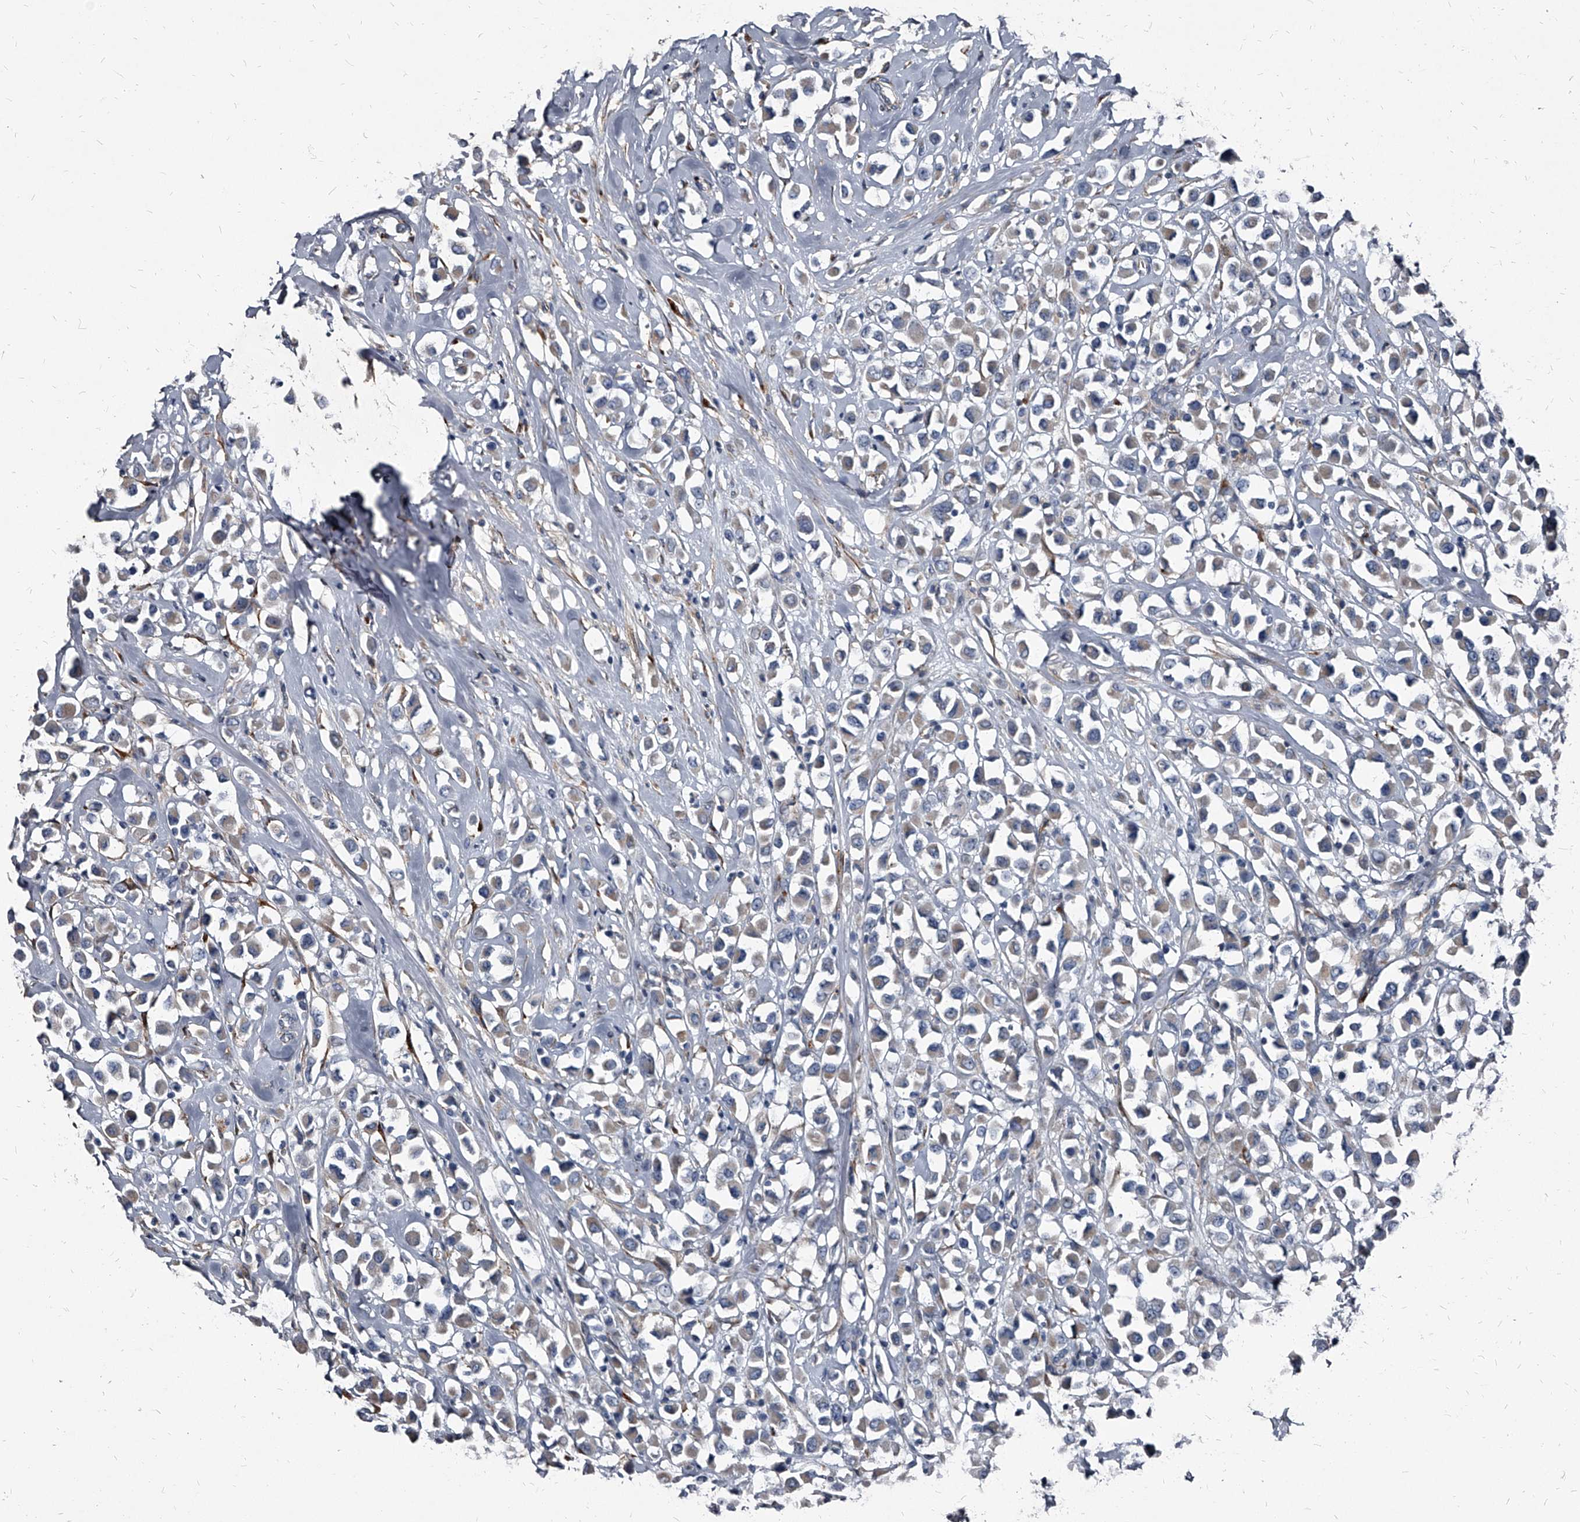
{"staining": {"intensity": "weak", "quantity": "<25%", "location": "cytoplasmic/membranous"}, "tissue": "breast cancer", "cell_type": "Tumor cells", "image_type": "cancer", "snomed": [{"axis": "morphology", "description": "Duct carcinoma"}, {"axis": "topography", "description": "Breast"}], "caption": "Immunohistochemical staining of human breast cancer reveals no significant positivity in tumor cells.", "gene": "PGLYRP3", "patient": {"sex": "female", "age": 61}}